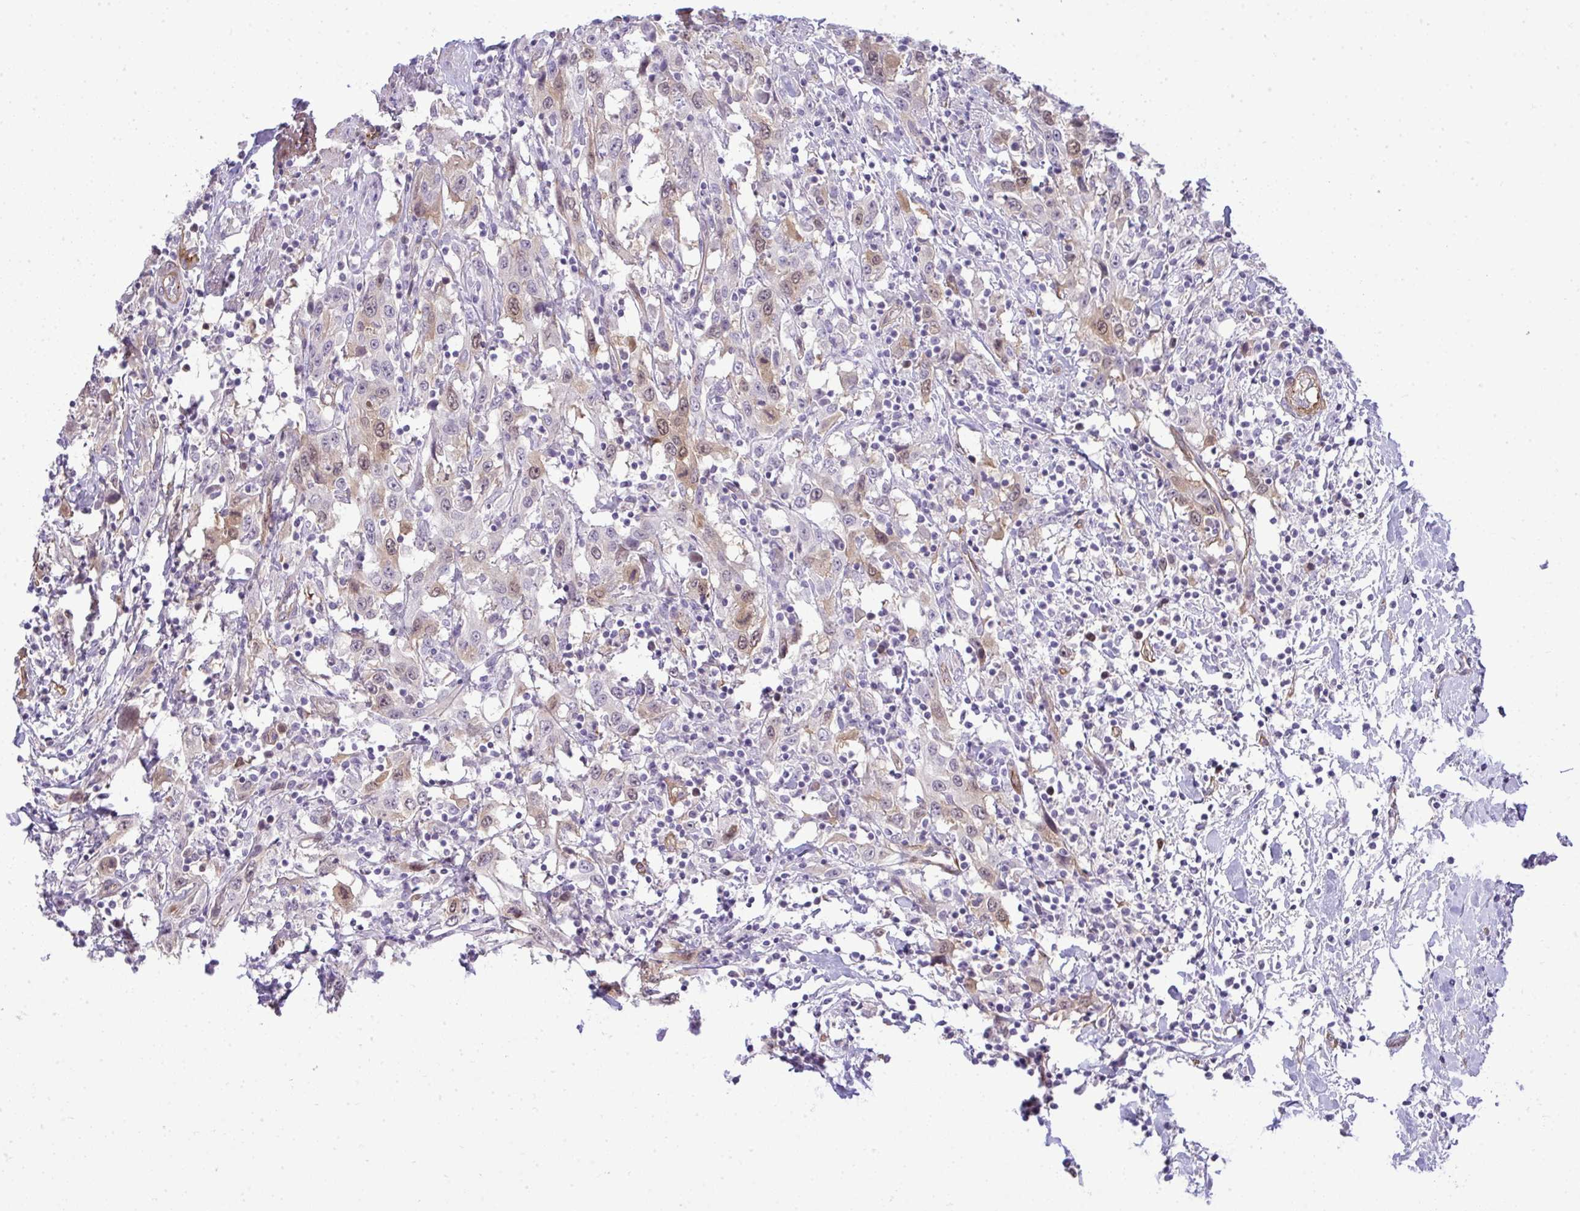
{"staining": {"intensity": "moderate", "quantity": "<25%", "location": "nuclear"}, "tissue": "urothelial cancer", "cell_type": "Tumor cells", "image_type": "cancer", "snomed": [{"axis": "morphology", "description": "Urothelial carcinoma, High grade"}, {"axis": "topography", "description": "Urinary bladder"}], "caption": "Brown immunohistochemical staining in human urothelial carcinoma (high-grade) reveals moderate nuclear positivity in approximately <25% of tumor cells.", "gene": "UBE2S", "patient": {"sex": "male", "age": 61}}